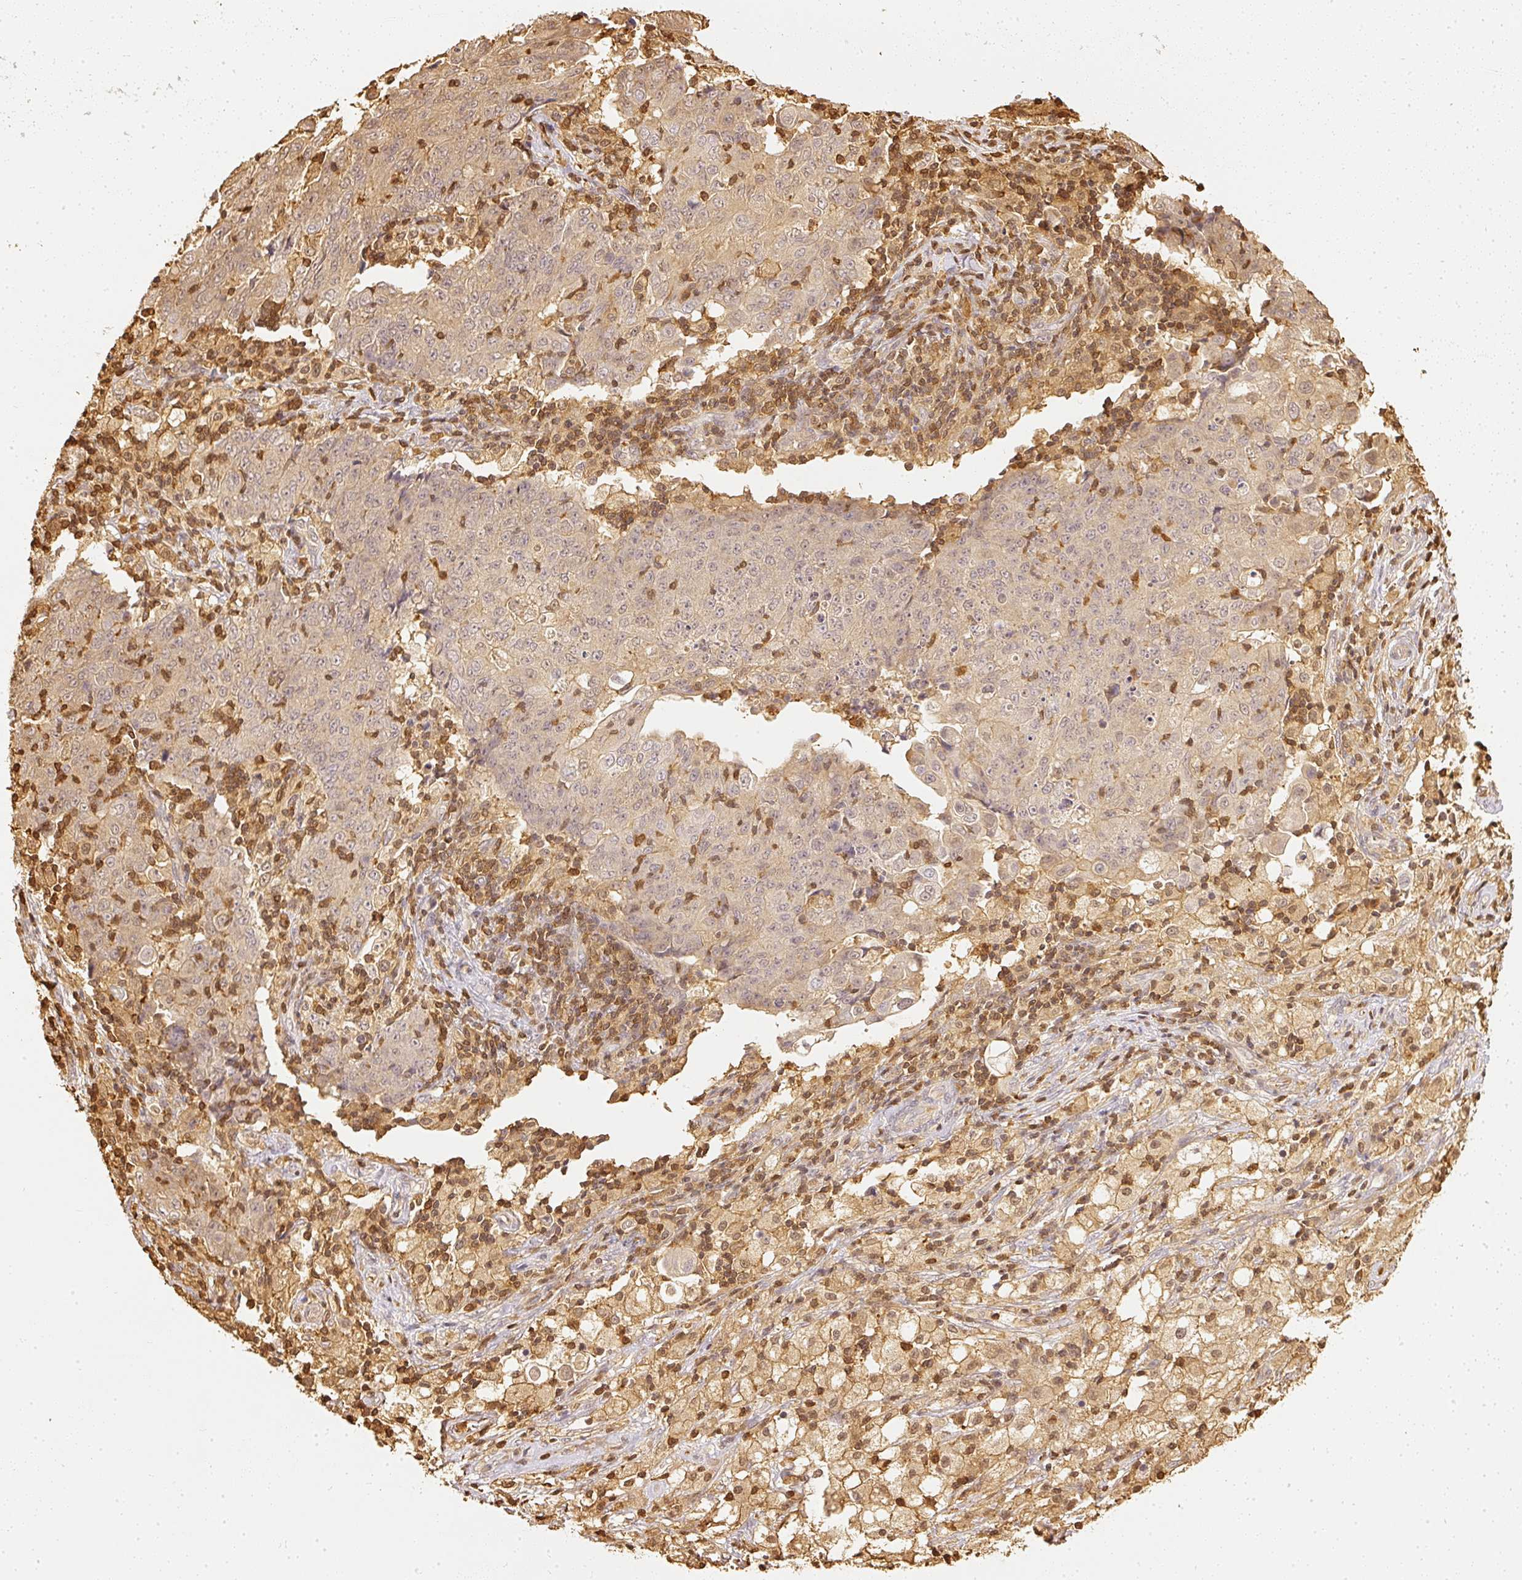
{"staining": {"intensity": "weak", "quantity": "<25%", "location": "cytoplasmic/membranous"}, "tissue": "ovarian cancer", "cell_type": "Tumor cells", "image_type": "cancer", "snomed": [{"axis": "morphology", "description": "Carcinoma, endometroid"}, {"axis": "topography", "description": "Ovary"}], "caption": "Ovarian cancer was stained to show a protein in brown. There is no significant expression in tumor cells. (DAB (3,3'-diaminobenzidine) immunohistochemistry (IHC), high magnification).", "gene": "PFN1", "patient": {"sex": "female", "age": 42}}